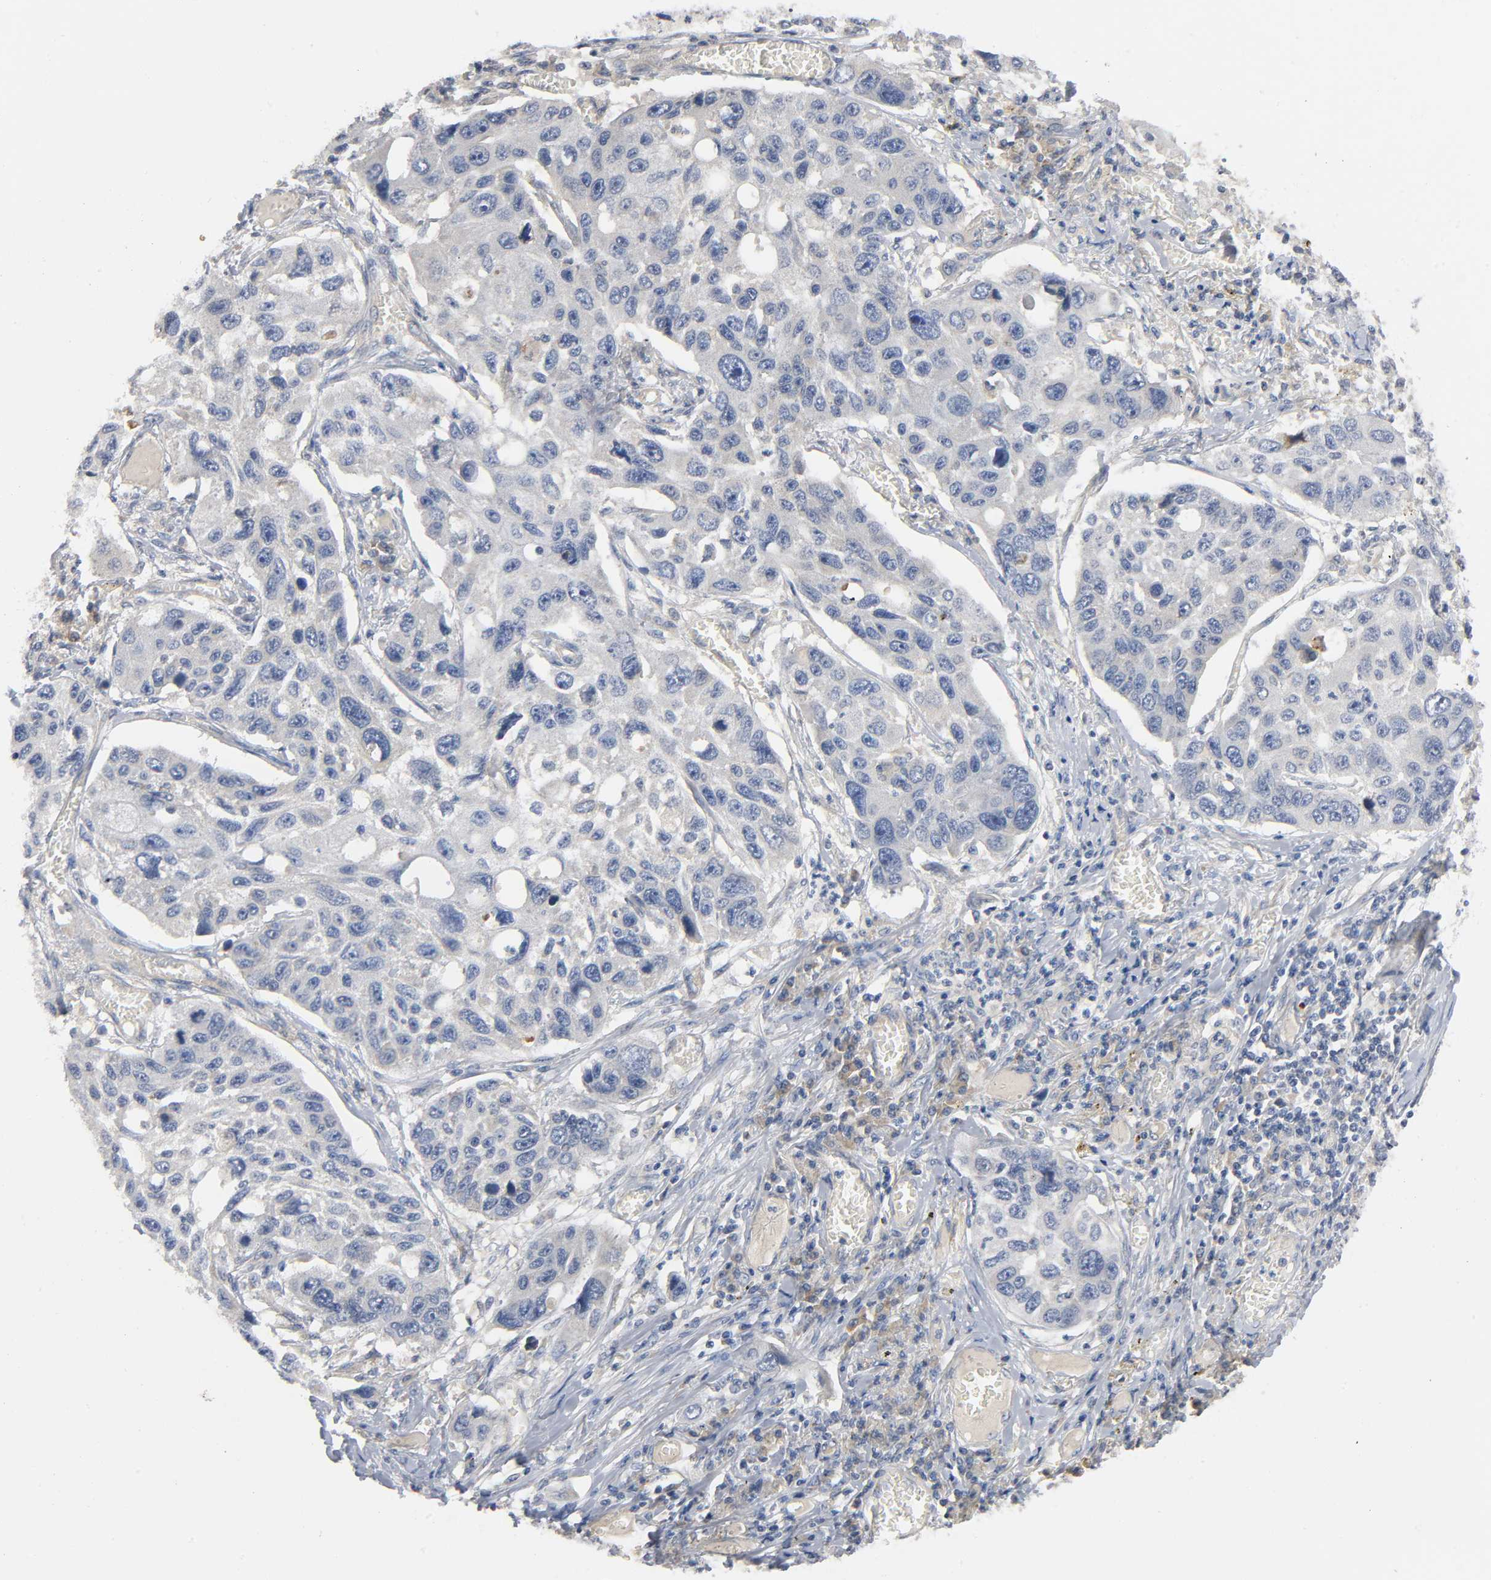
{"staining": {"intensity": "weak", "quantity": "25%-75%", "location": "cytoplasmic/membranous"}, "tissue": "lung cancer", "cell_type": "Tumor cells", "image_type": "cancer", "snomed": [{"axis": "morphology", "description": "Squamous cell carcinoma, NOS"}, {"axis": "topography", "description": "Lung"}], "caption": "A brown stain labels weak cytoplasmic/membranous positivity of a protein in lung cancer tumor cells.", "gene": "HDAC6", "patient": {"sex": "male", "age": 71}}